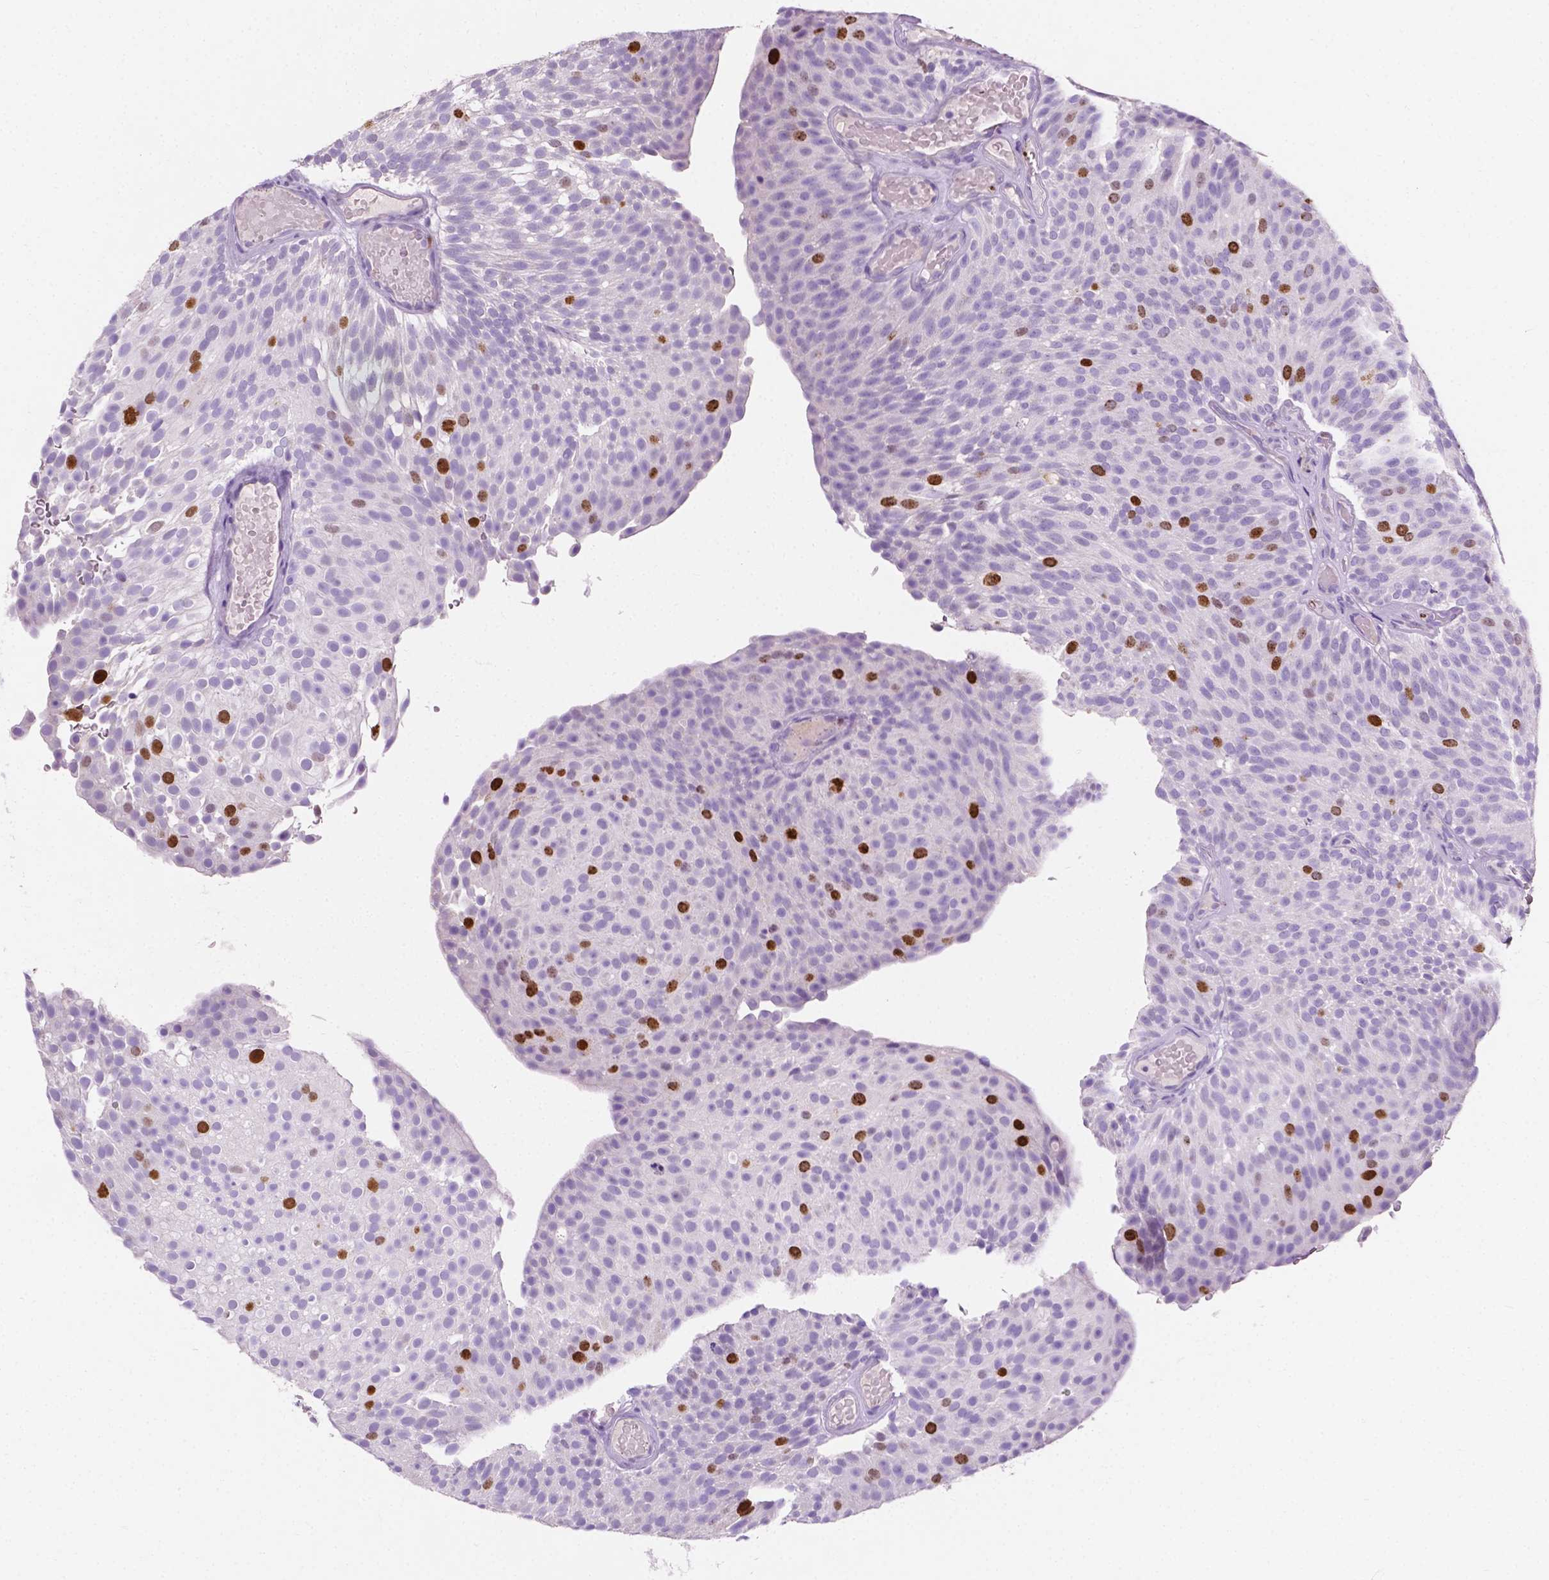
{"staining": {"intensity": "strong", "quantity": "<25%", "location": "nuclear"}, "tissue": "urothelial cancer", "cell_type": "Tumor cells", "image_type": "cancer", "snomed": [{"axis": "morphology", "description": "Urothelial carcinoma, Low grade"}, {"axis": "topography", "description": "Urinary bladder"}], "caption": "About <25% of tumor cells in human urothelial carcinoma (low-grade) reveal strong nuclear protein expression as visualized by brown immunohistochemical staining.", "gene": "SIAH2", "patient": {"sex": "male", "age": 78}}